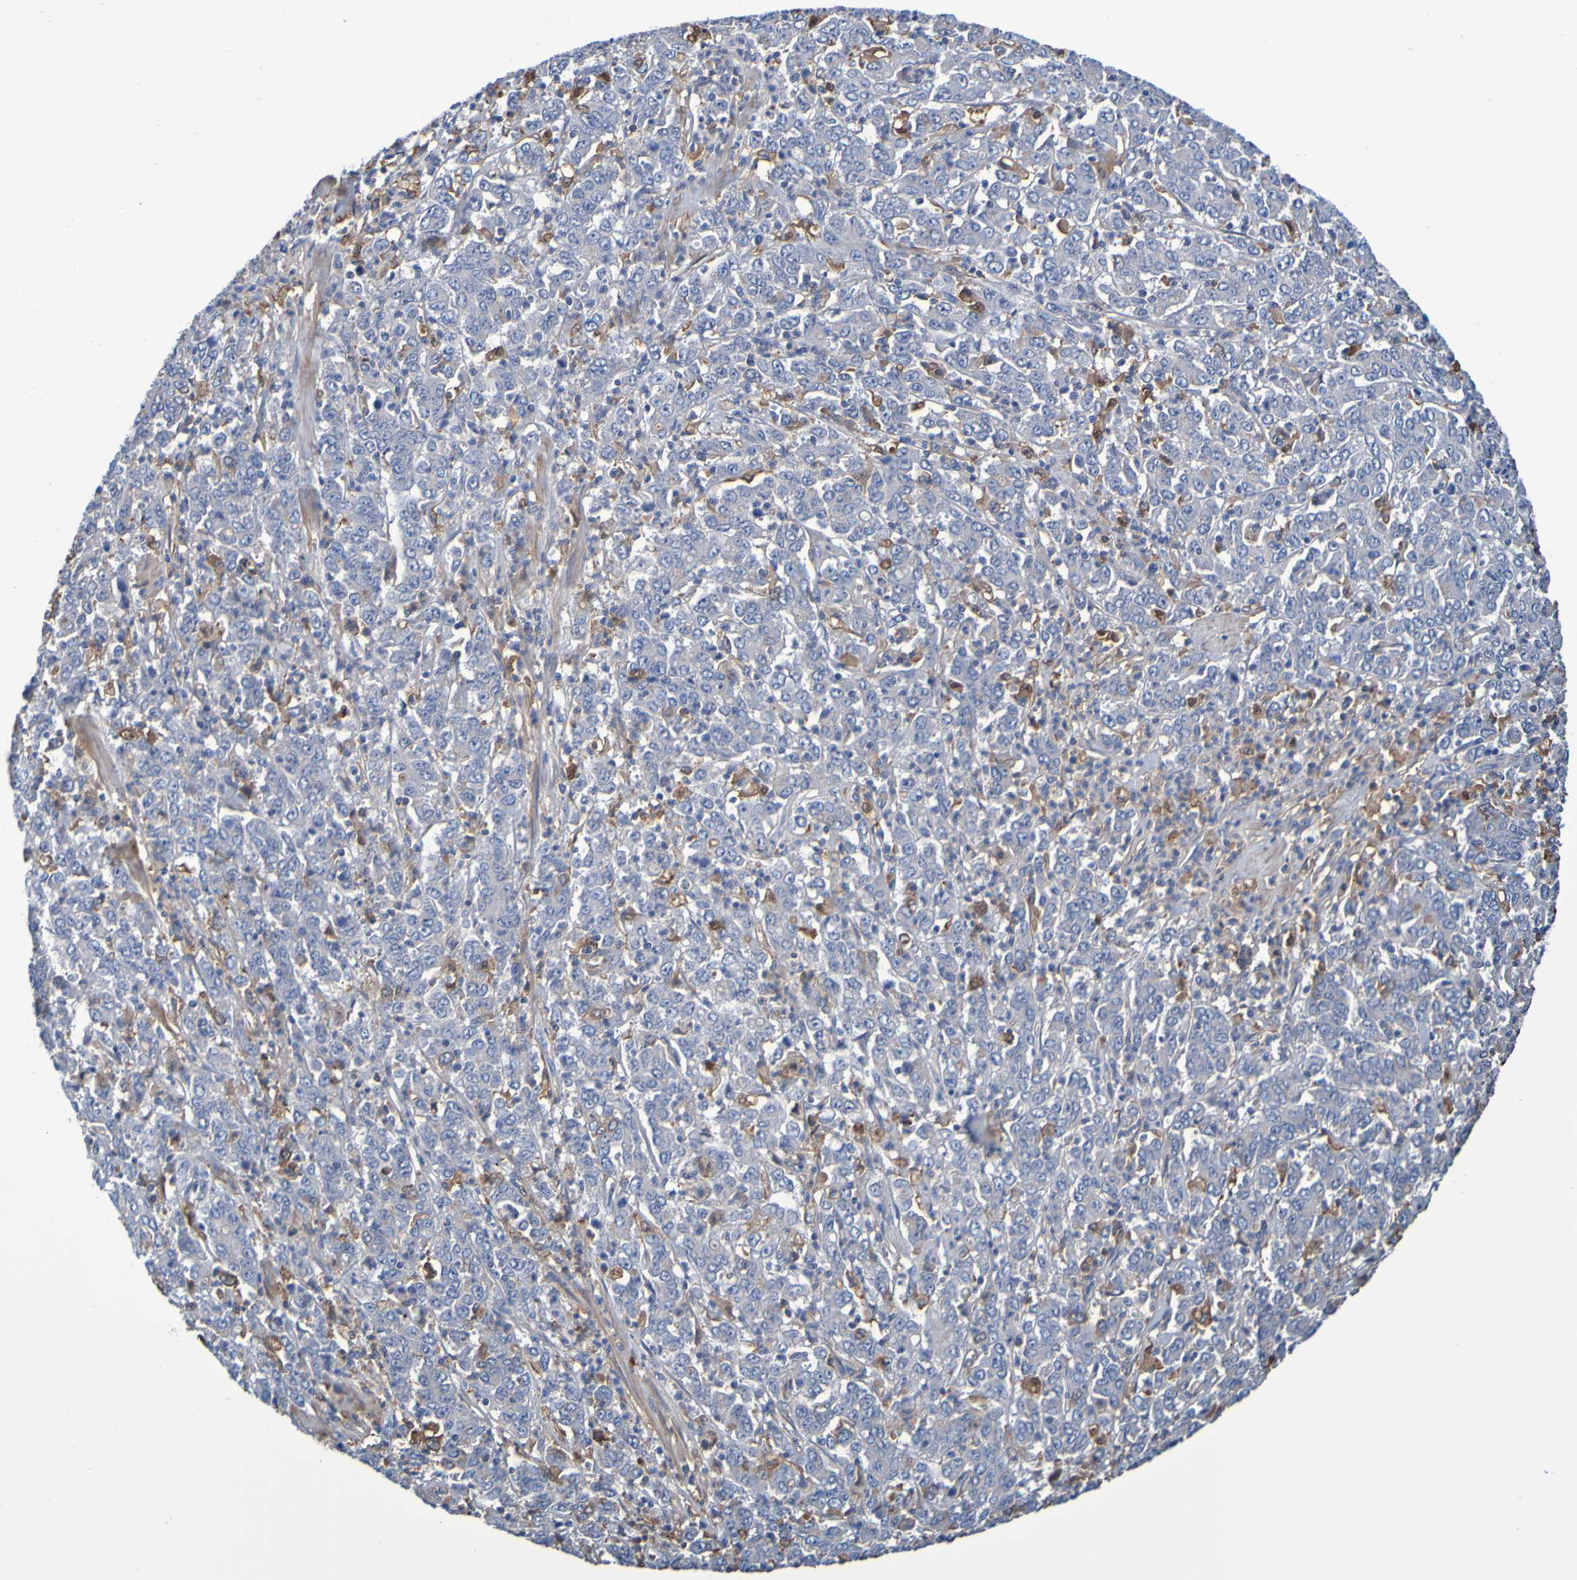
{"staining": {"intensity": "moderate", "quantity": "<25%", "location": "cytoplasmic/membranous"}, "tissue": "stomach cancer", "cell_type": "Tumor cells", "image_type": "cancer", "snomed": [{"axis": "morphology", "description": "Adenocarcinoma, NOS"}, {"axis": "topography", "description": "Stomach, lower"}], "caption": "Moderate cytoplasmic/membranous positivity is identified in about <25% of tumor cells in stomach adenocarcinoma.", "gene": "GAB3", "patient": {"sex": "female", "age": 71}}